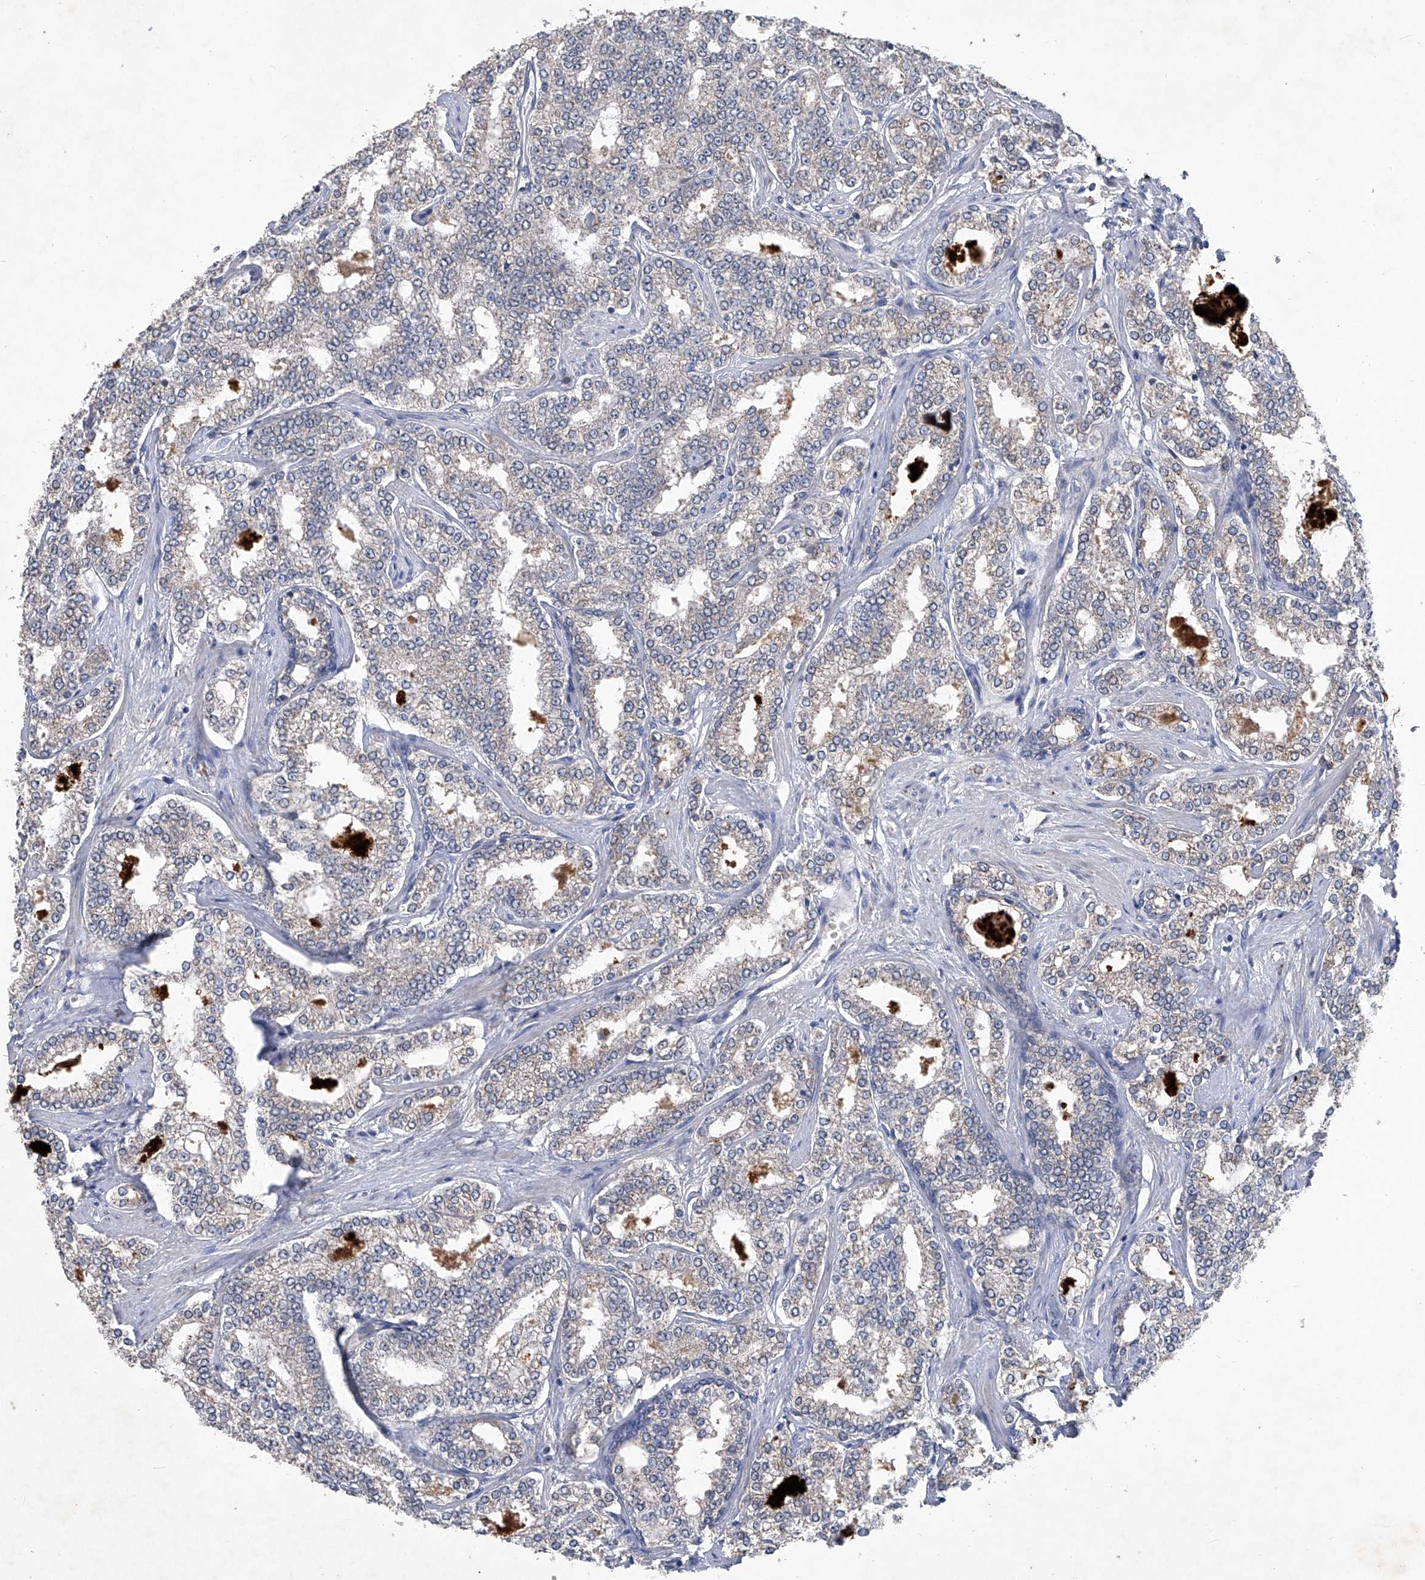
{"staining": {"intensity": "negative", "quantity": "none", "location": "none"}, "tissue": "prostate cancer", "cell_type": "Tumor cells", "image_type": "cancer", "snomed": [{"axis": "morphology", "description": "Normal tissue, NOS"}, {"axis": "morphology", "description": "Adenocarcinoma, High grade"}, {"axis": "topography", "description": "Prostate"}], "caption": "This is an immunohistochemistry micrograph of human prostate cancer. There is no expression in tumor cells.", "gene": "PCSK5", "patient": {"sex": "male", "age": 83}}